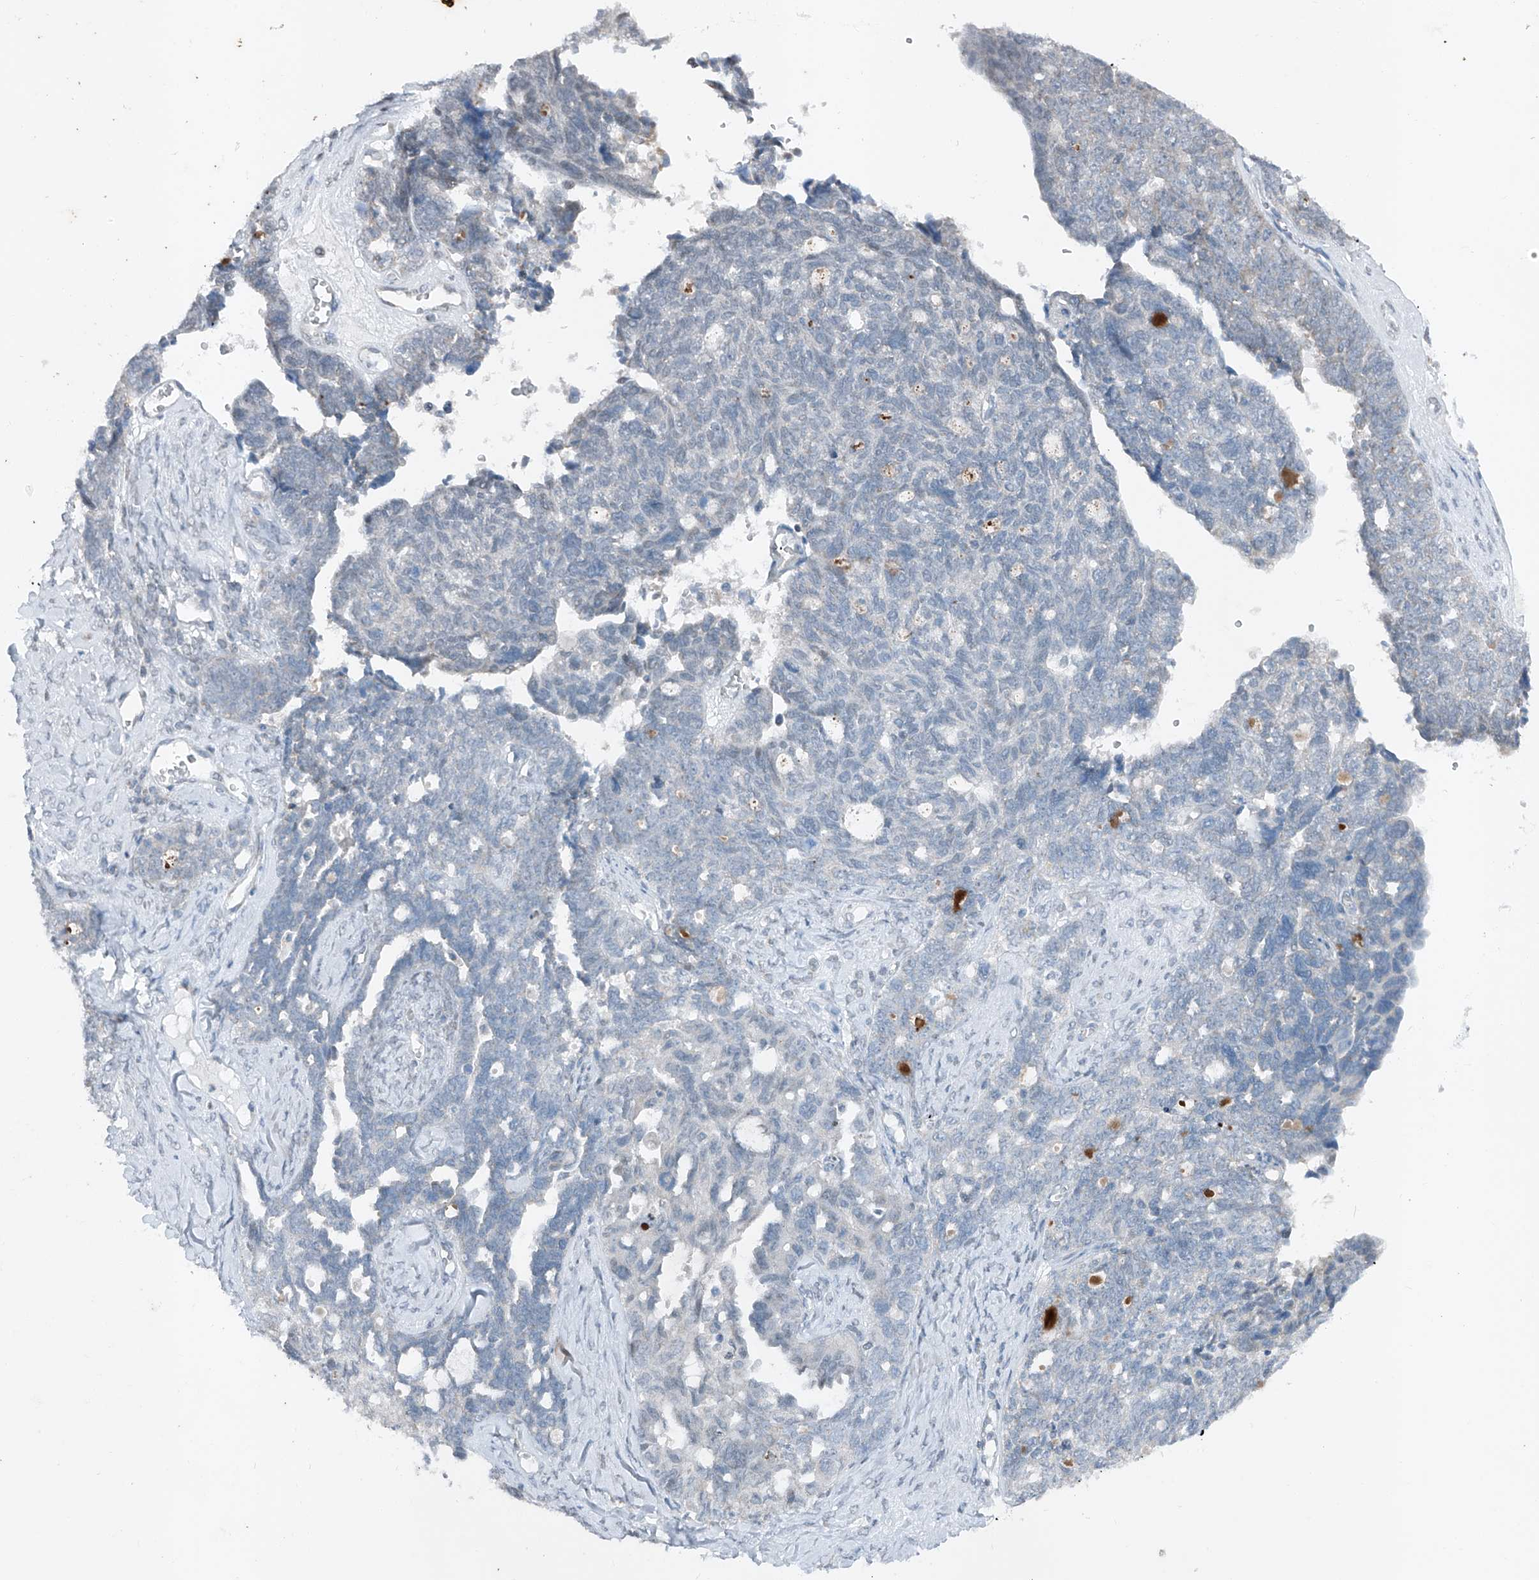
{"staining": {"intensity": "negative", "quantity": "none", "location": "none"}, "tissue": "ovarian cancer", "cell_type": "Tumor cells", "image_type": "cancer", "snomed": [{"axis": "morphology", "description": "Cystadenocarcinoma, serous, NOS"}, {"axis": "topography", "description": "Ovary"}], "caption": "Immunohistochemistry of human serous cystadenocarcinoma (ovarian) reveals no expression in tumor cells. (DAB (3,3'-diaminobenzidine) IHC with hematoxylin counter stain).", "gene": "DYRK1B", "patient": {"sex": "female", "age": 79}}